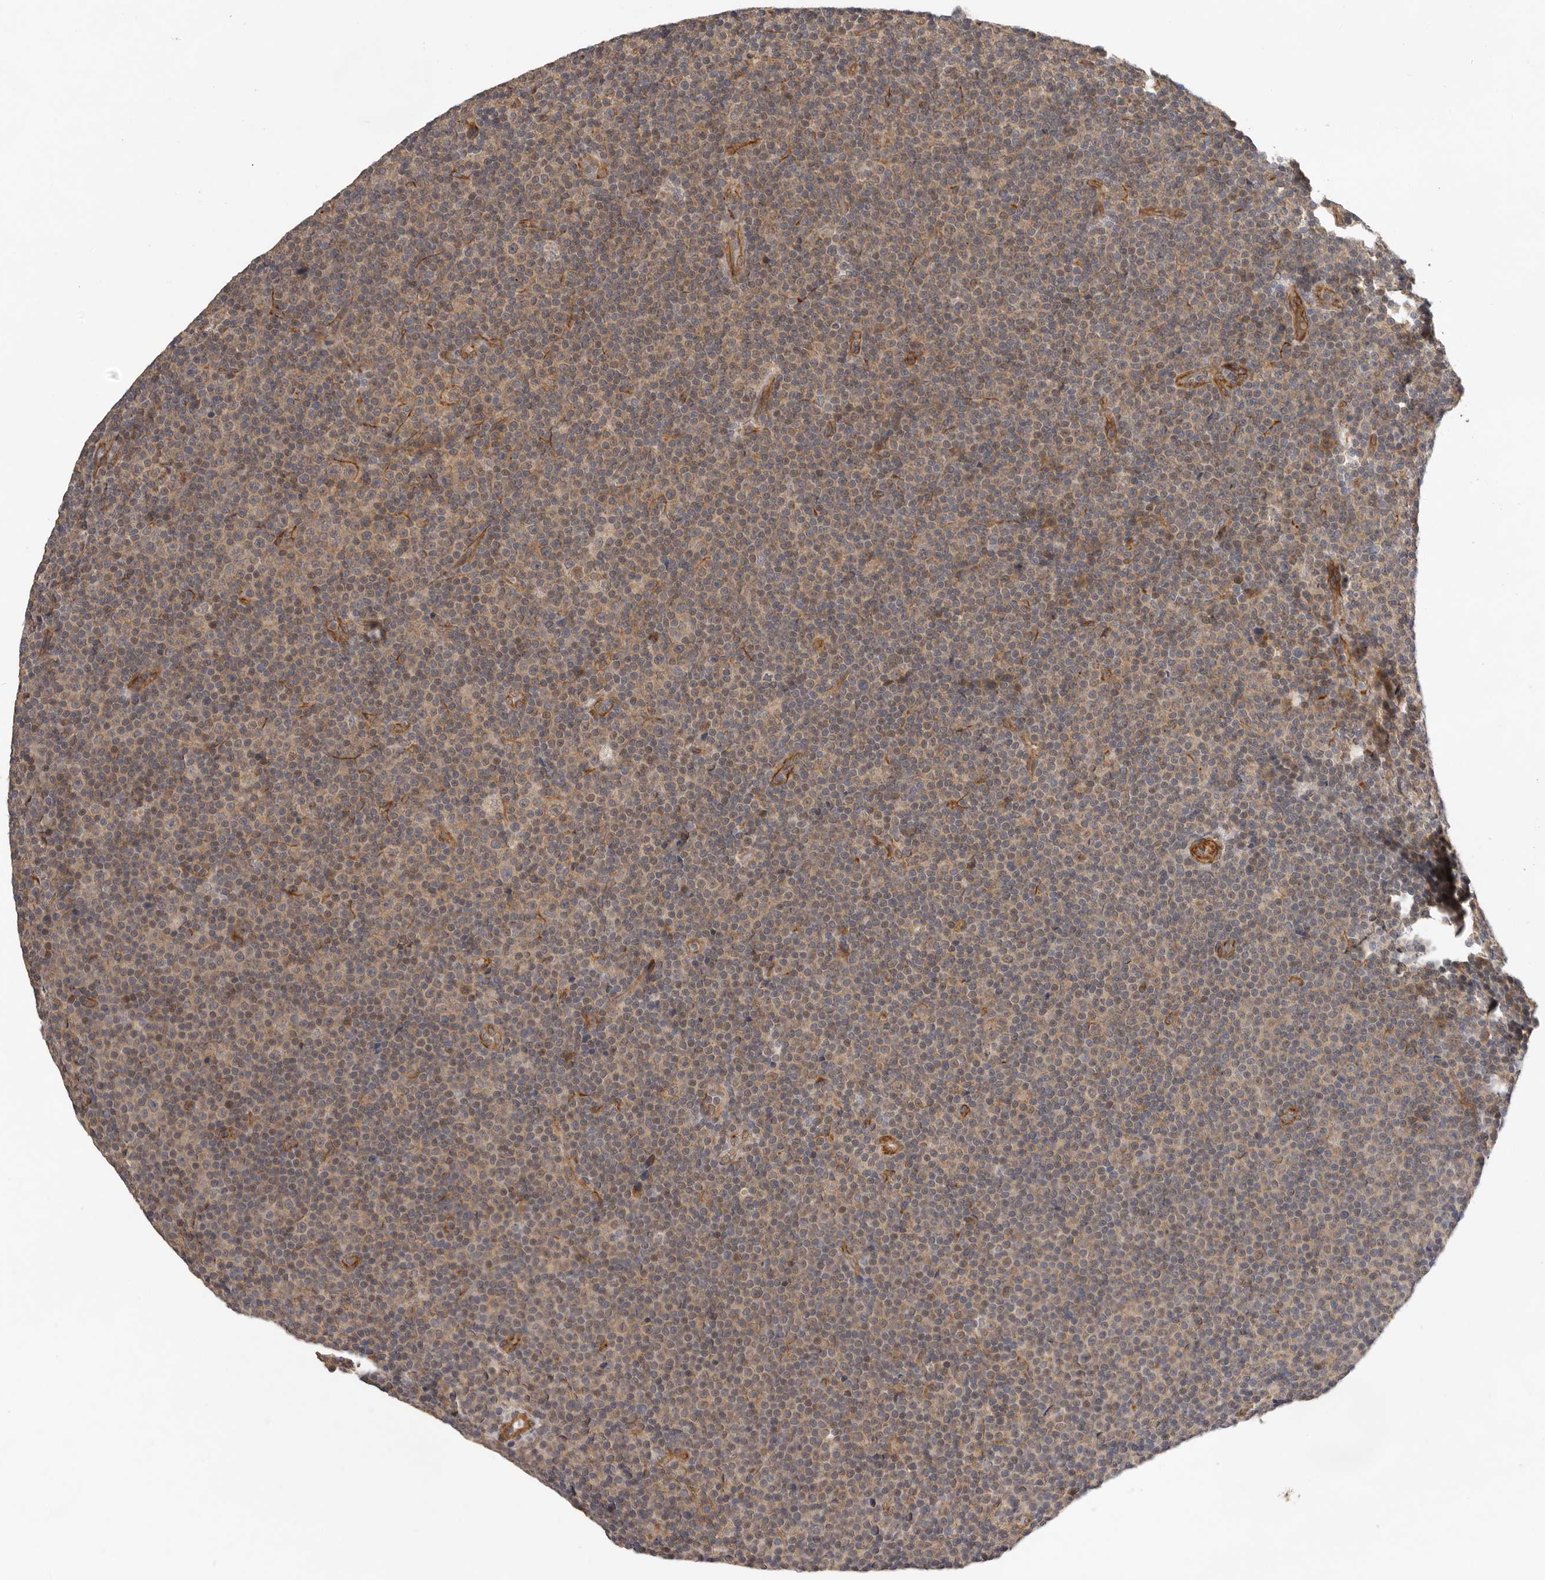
{"staining": {"intensity": "weak", "quantity": "25%-75%", "location": "cytoplasmic/membranous"}, "tissue": "lymphoma", "cell_type": "Tumor cells", "image_type": "cancer", "snomed": [{"axis": "morphology", "description": "Malignant lymphoma, non-Hodgkin's type, Low grade"}, {"axis": "topography", "description": "Lymph node"}], "caption": "Malignant lymphoma, non-Hodgkin's type (low-grade) tissue exhibits weak cytoplasmic/membranous staining in about 25%-75% of tumor cells, visualized by immunohistochemistry.", "gene": "RNF157", "patient": {"sex": "female", "age": 67}}